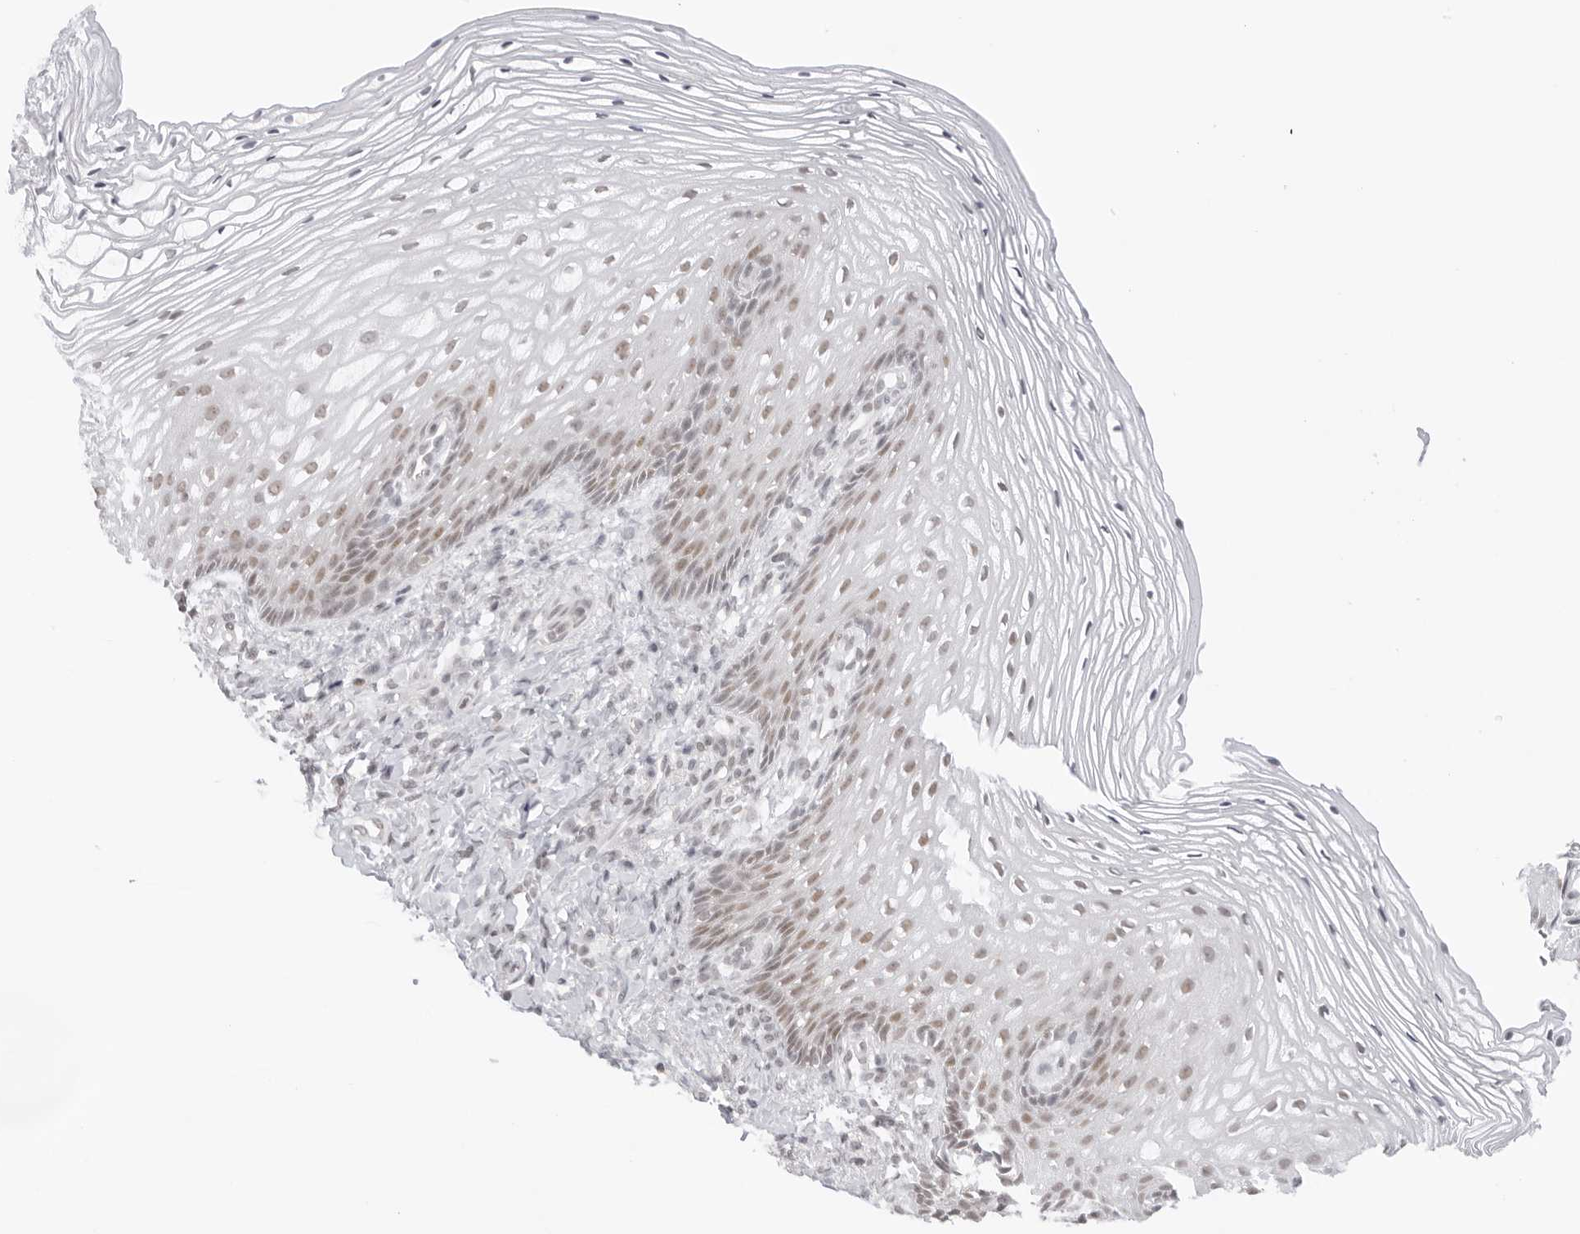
{"staining": {"intensity": "weak", "quantity": ">75%", "location": "nuclear"}, "tissue": "vagina", "cell_type": "Squamous epithelial cells", "image_type": "normal", "snomed": [{"axis": "morphology", "description": "Normal tissue, NOS"}, {"axis": "topography", "description": "Vagina"}], "caption": "High-magnification brightfield microscopy of benign vagina stained with DAB (3,3'-diaminobenzidine) (brown) and counterstained with hematoxylin (blue). squamous epithelial cells exhibit weak nuclear staining is seen in about>75% of cells. (DAB (3,3'-diaminobenzidine) IHC with brightfield microscopy, high magnification).", "gene": "TCIM", "patient": {"sex": "female", "age": 60}}